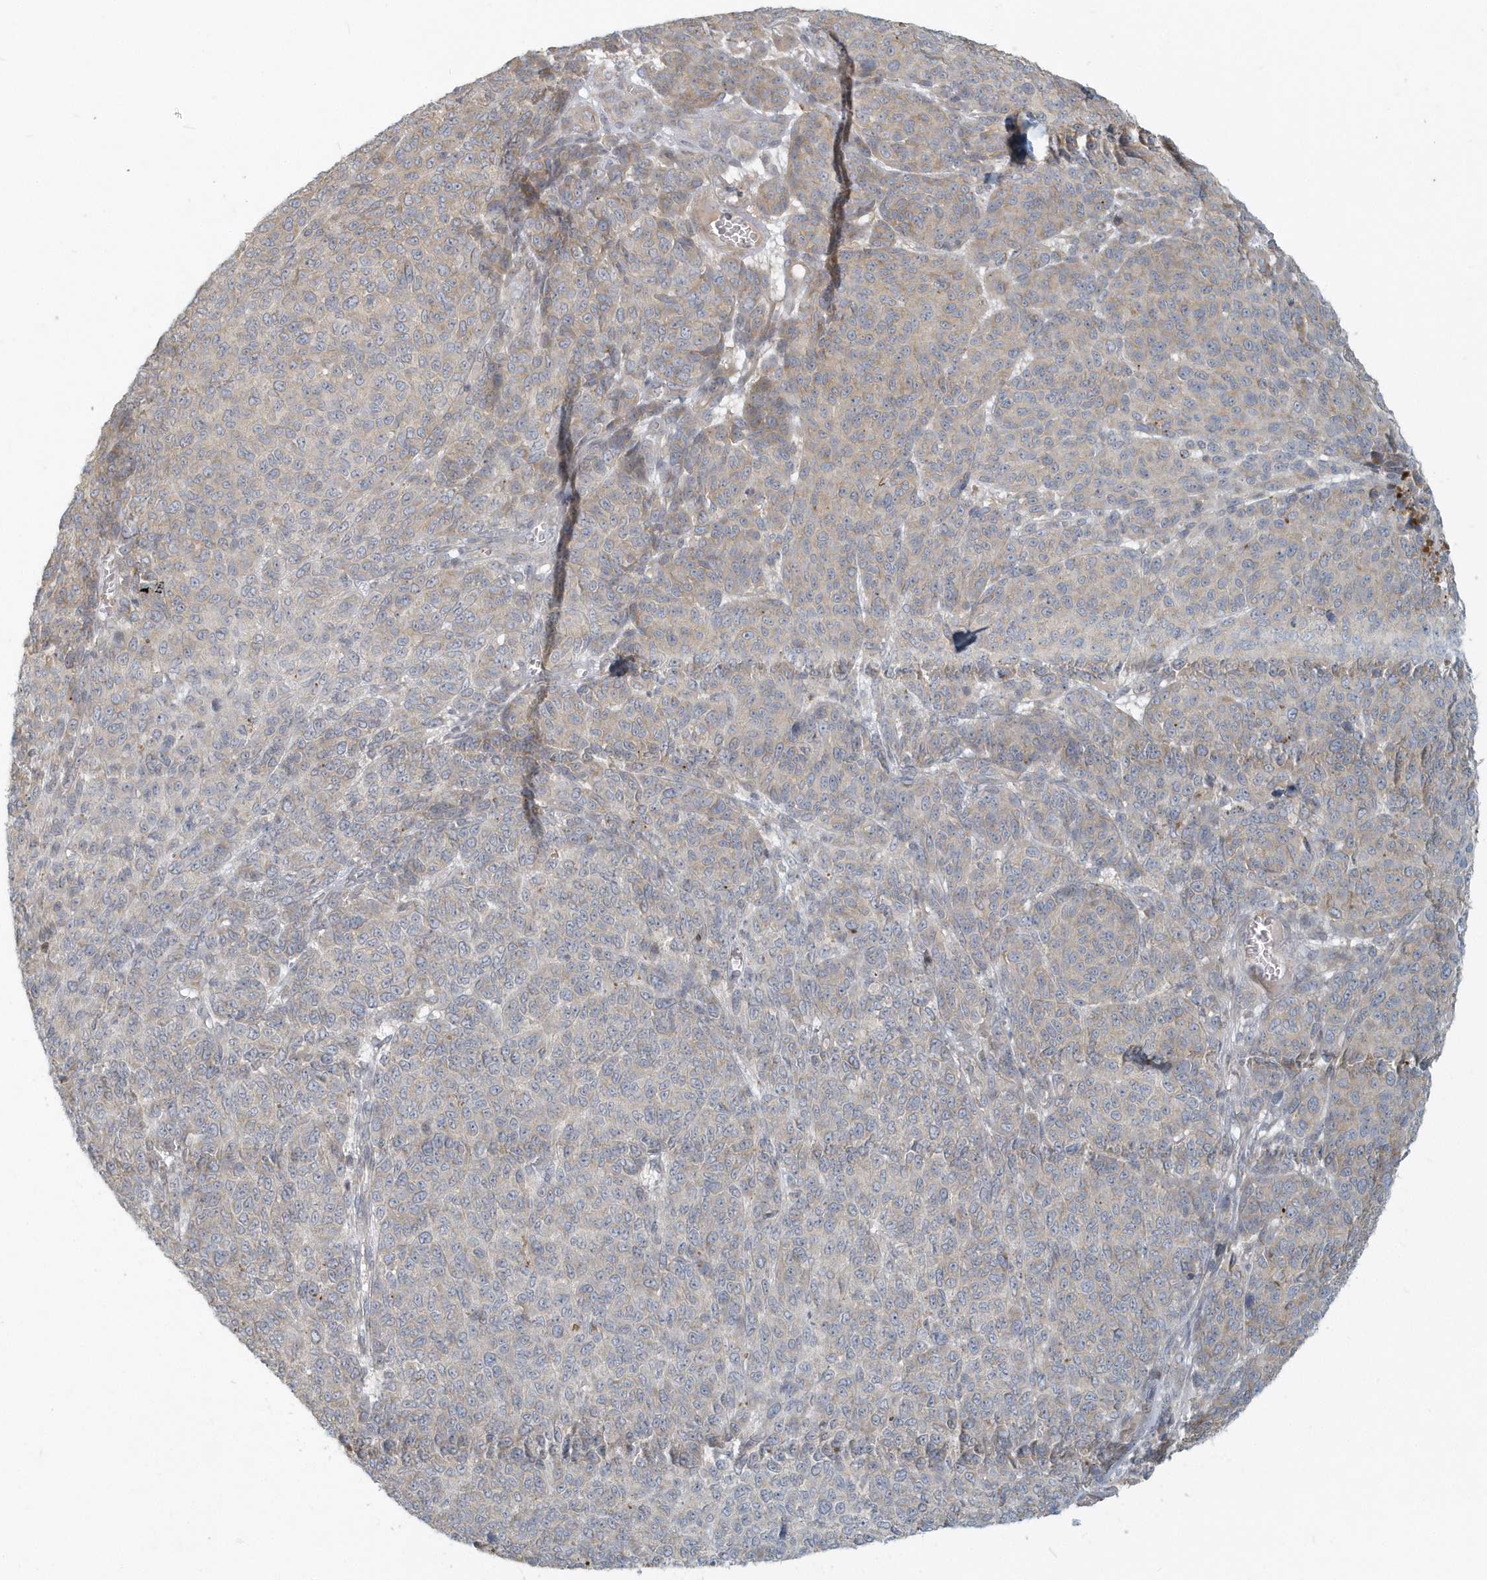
{"staining": {"intensity": "weak", "quantity": "25%-75%", "location": "cytoplasmic/membranous"}, "tissue": "melanoma", "cell_type": "Tumor cells", "image_type": "cancer", "snomed": [{"axis": "morphology", "description": "Malignant melanoma, NOS"}, {"axis": "topography", "description": "Skin"}], "caption": "Immunohistochemical staining of human malignant melanoma displays weak cytoplasmic/membranous protein positivity in about 25%-75% of tumor cells. (DAB IHC with brightfield microscopy, high magnification).", "gene": "NAPB", "patient": {"sex": "male", "age": 49}}